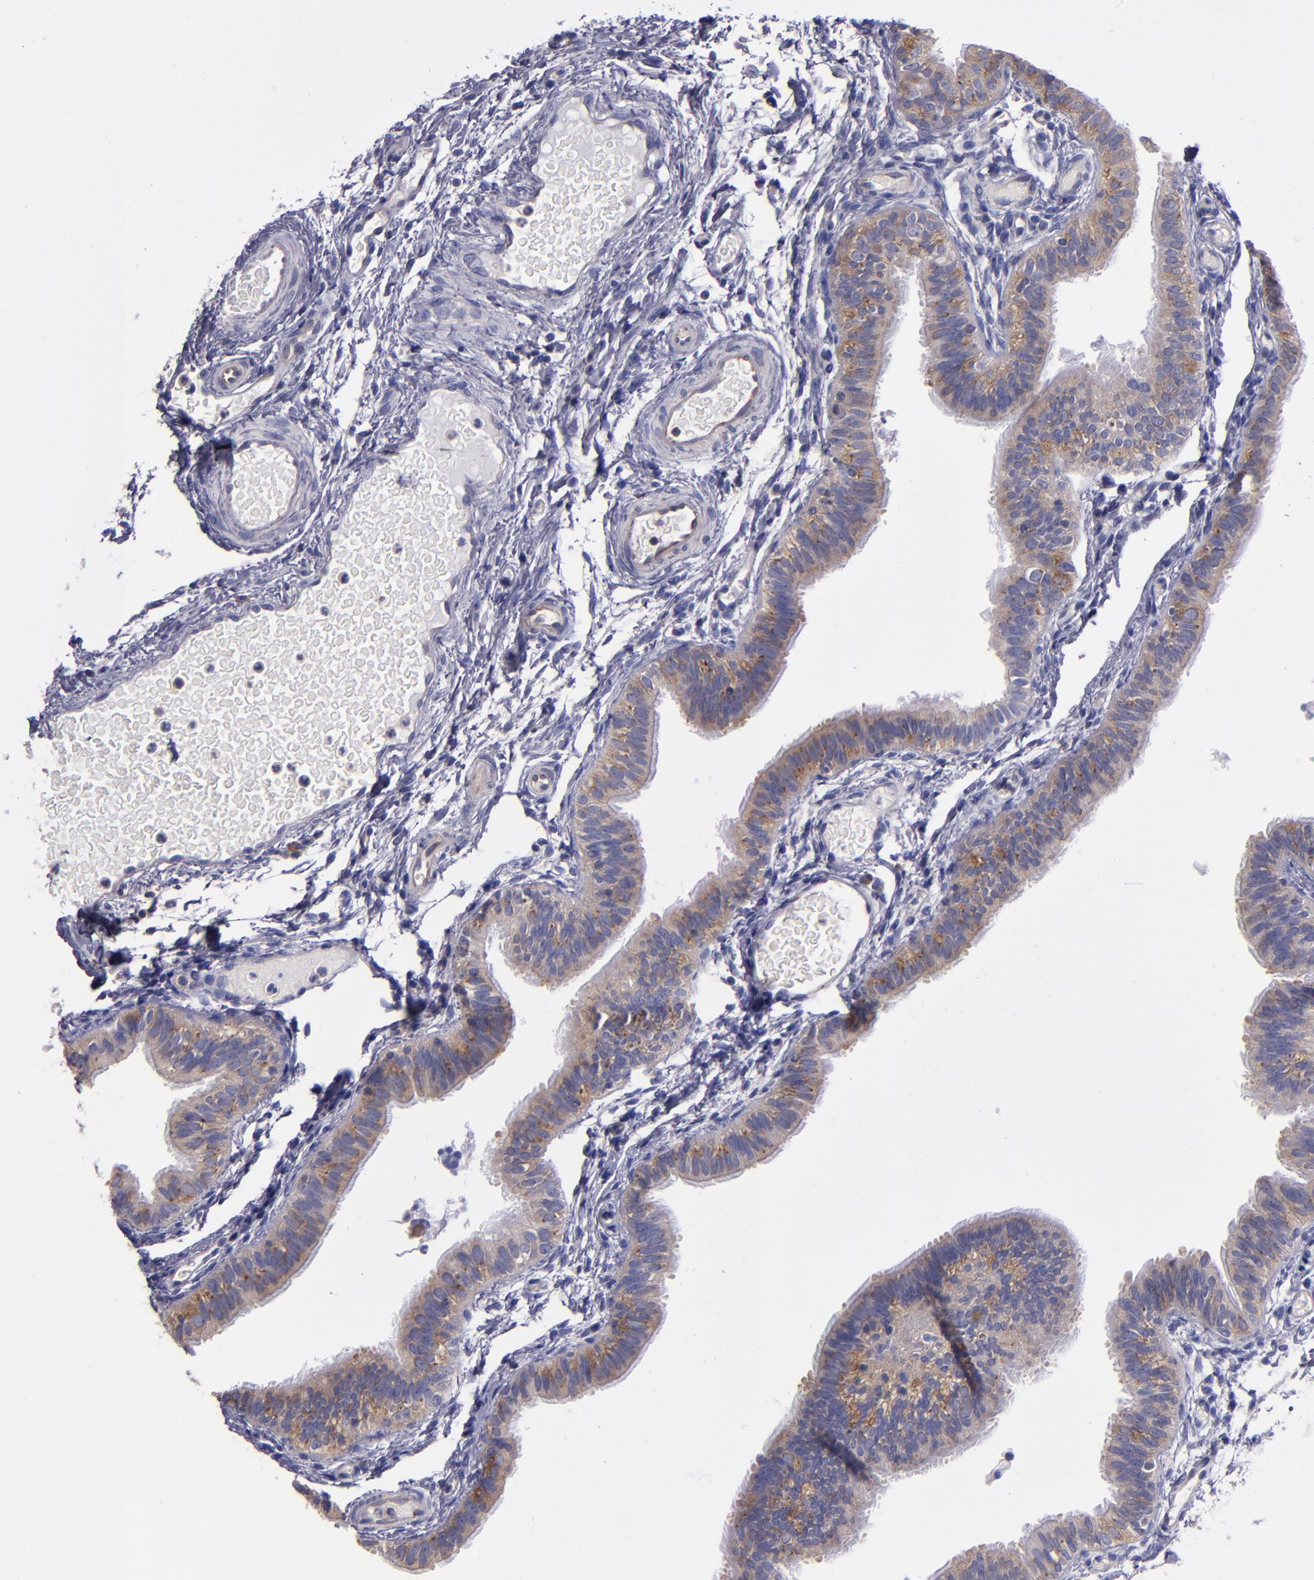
{"staining": {"intensity": "weak", "quantity": ">75%", "location": "cytoplasmic/membranous"}, "tissue": "fallopian tube", "cell_type": "Glandular cells", "image_type": "normal", "snomed": [{"axis": "morphology", "description": "Normal tissue, NOS"}, {"axis": "morphology", "description": "Dermoid, NOS"}, {"axis": "topography", "description": "Fallopian tube"}], "caption": "The immunohistochemical stain shows weak cytoplasmic/membranous staining in glandular cells of benign fallopian tube.", "gene": "CARS1", "patient": {"sex": "female", "age": 33}}